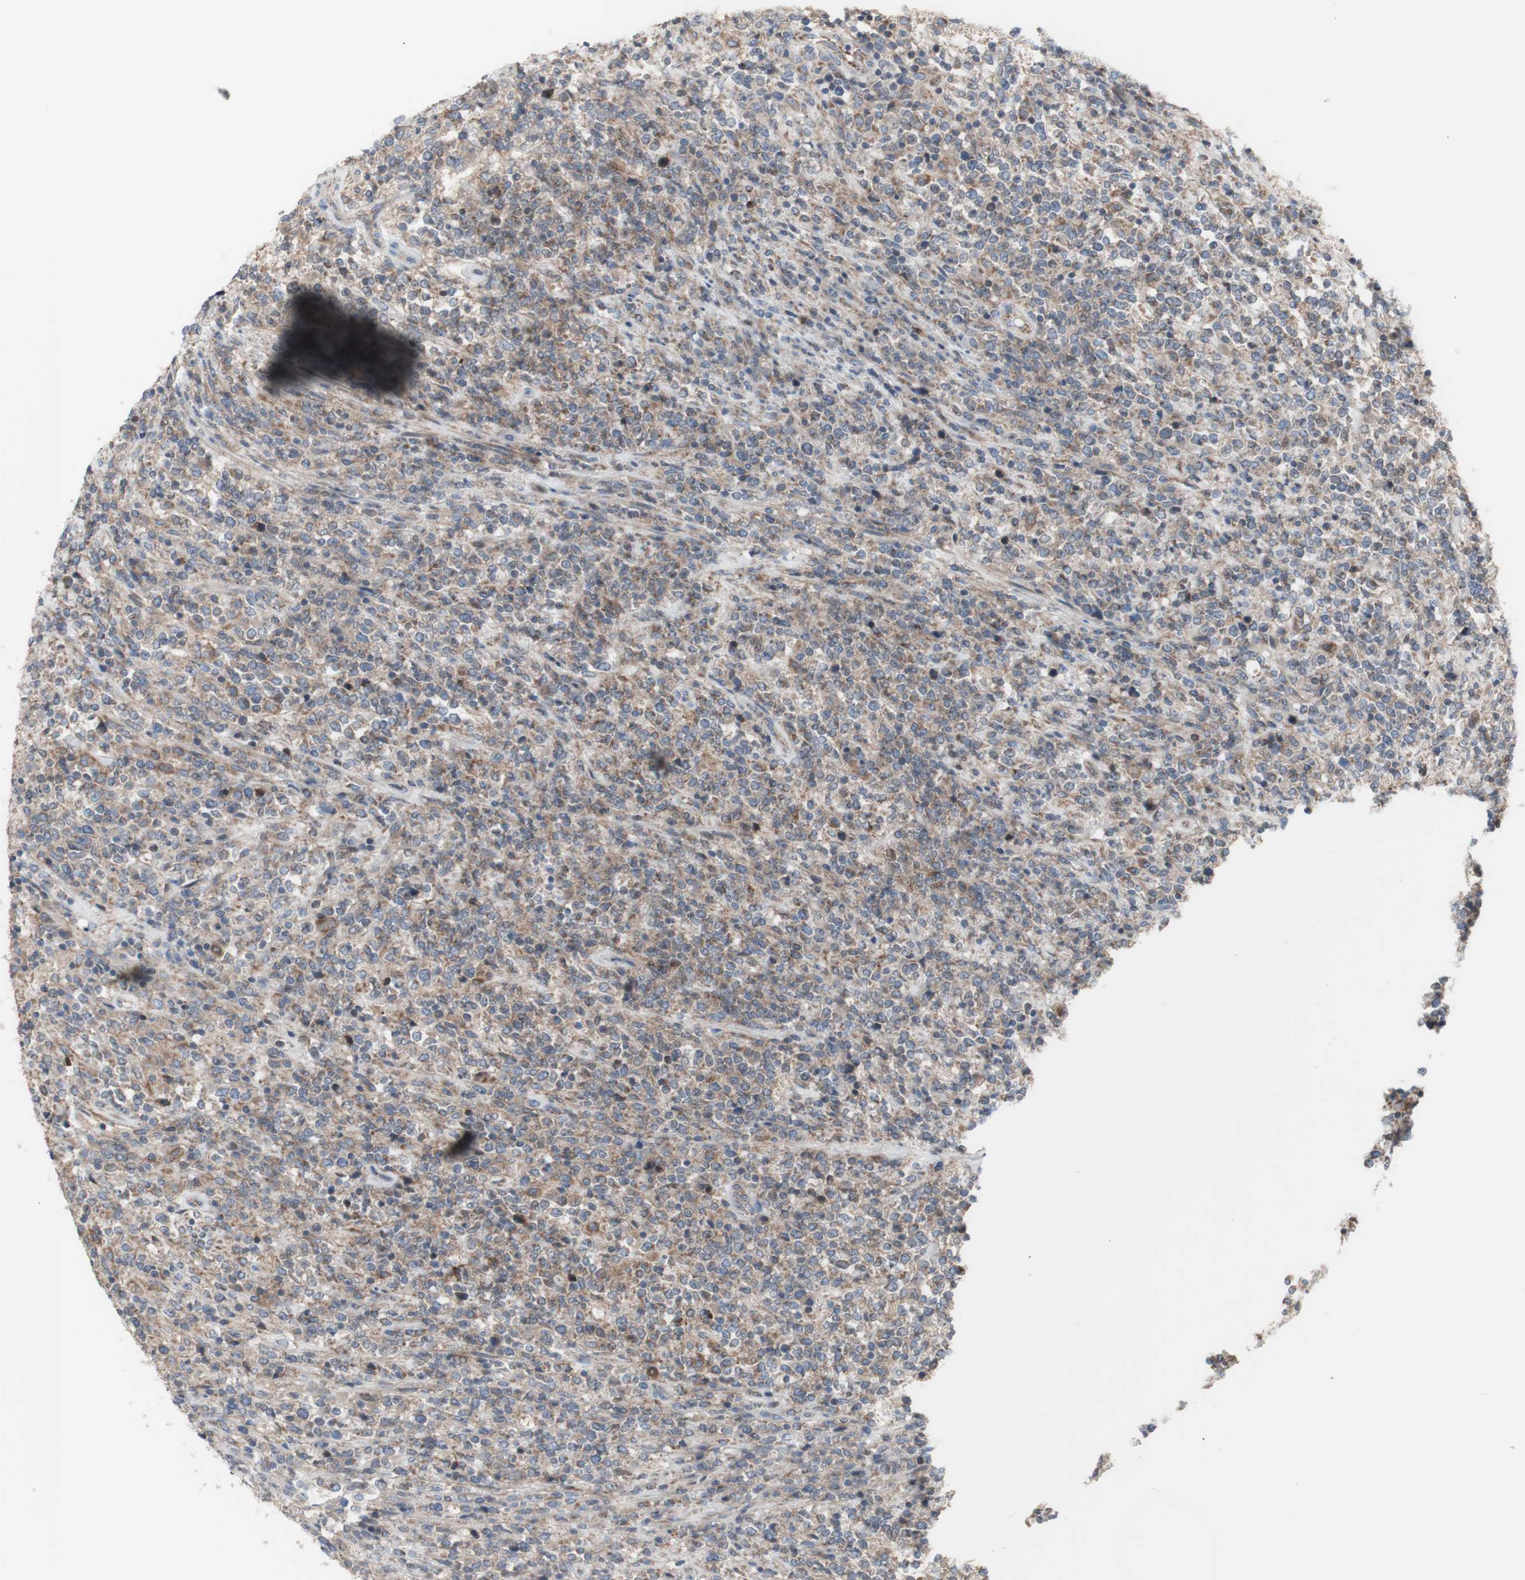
{"staining": {"intensity": "weak", "quantity": "<25%", "location": "cytoplasmic/membranous"}, "tissue": "lymphoma", "cell_type": "Tumor cells", "image_type": "cancer", "snomed": [{"axis": "morphology", "description": "Malignant lymphoma, non-Hodgkin's type, High grade"}, {"axis": "topography", "description": "Soft tissue"}], "caption": "This is a image of immunohistochemistry (IHC) staining of high-grade malignant lymphoma, non-Hodgkin's type, which shows no positivity in tumor cells.", "gene": "C3orf52", "patient": {"sex": "male", "age": 18}}